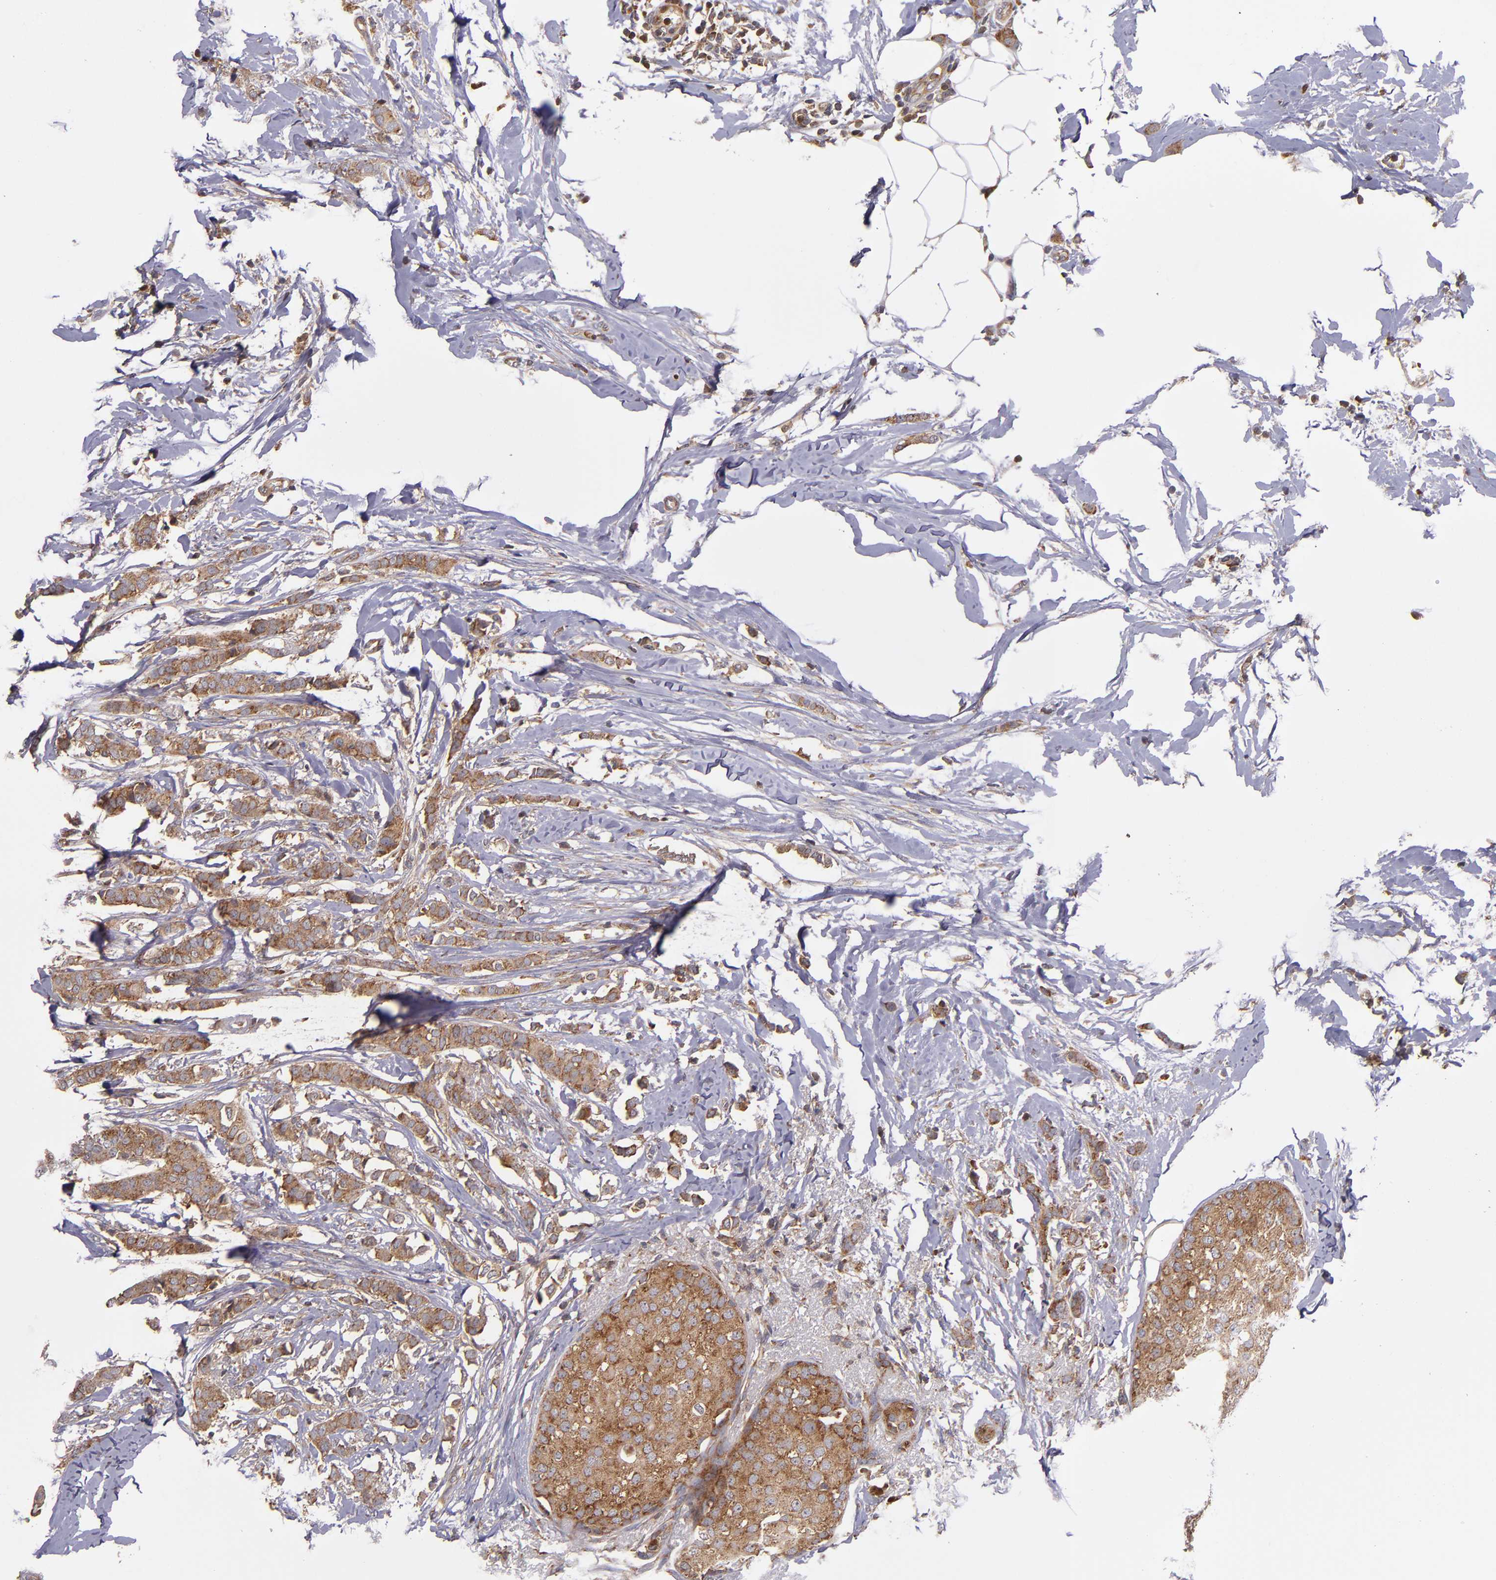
{"staining": {"intensity": "moderate", "quantity": ">75%", "location": "cytoplasmic/membranous"}, "tissue": "breast cancer", "cell_type": "Tumor cells", "image_type": "cancer", "snomed": [{"axis": "morphology", "description": "Lobular carcinoma"}, {"axis": "topography", "description": "Breast"}], "caption": "Moderate cytoplasmic/membranous positivity for a protein is appreciated in approximately >75% of tumor cells of breast cancer using immunohistochemistry.", "gene": "EIF4ENIF1", "patient": {"sex": "female", "age": 55}}